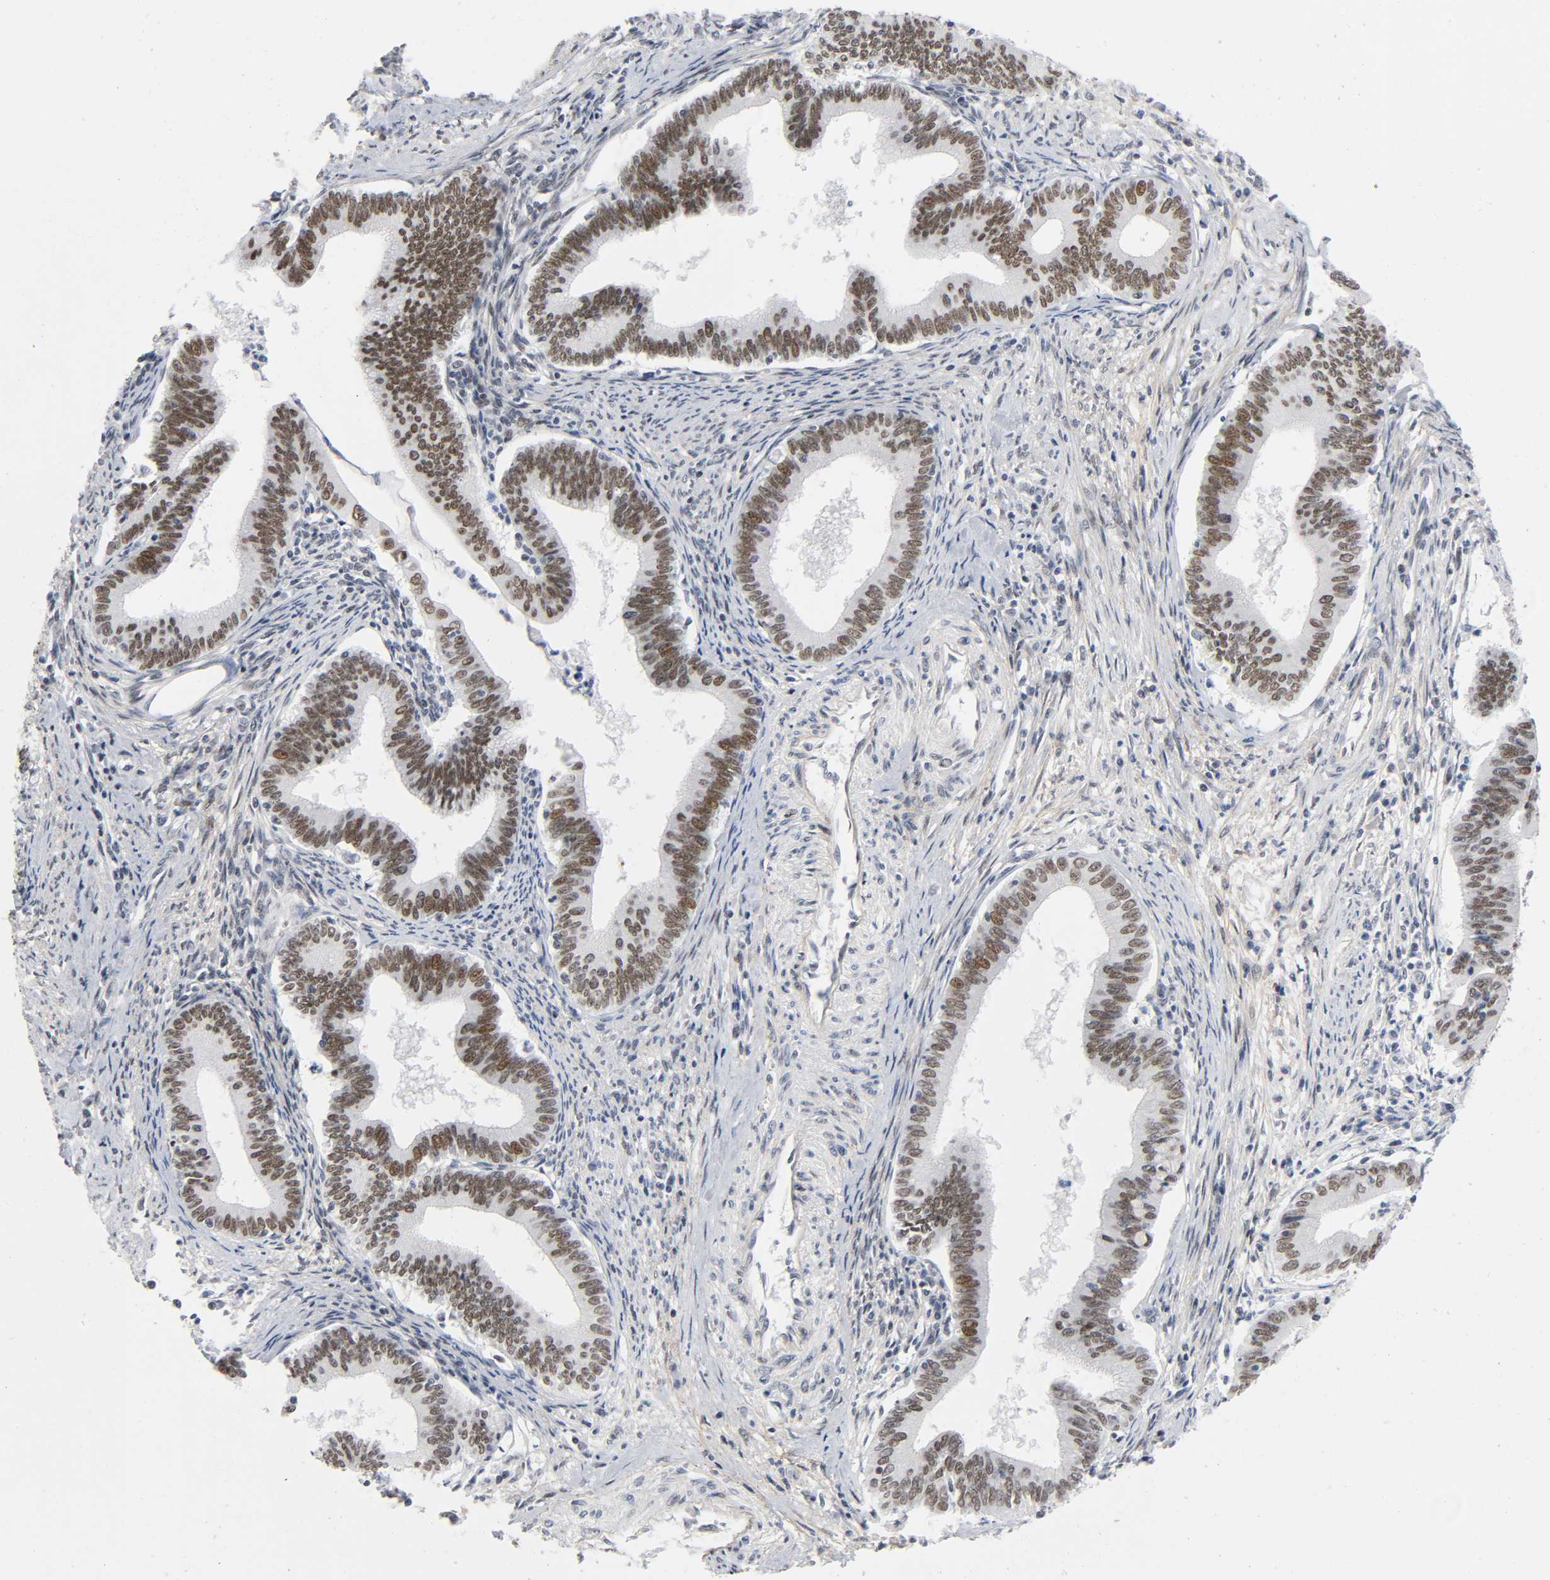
{"staining": {"intensity": "moderate", "quantity": ">75%", "location": "nuclear"}, "tissue": "cervical cancer", "cell_type": "Tumor cells", "image_type": "cancer", "snomed": [{"axis": "morphology", "description": "Adenocarcinoma, NOS"}, {"axis": "topography", "description": "Cervix"}], "caption": "About >75% of tumor cells in cervical adenocarcinoma demonstrate moderate nuclear protein expression as visualized by brown immunohistochemical staining.", "gene": "DIDO1", "patient": {"sex": "female", "age": 36}}